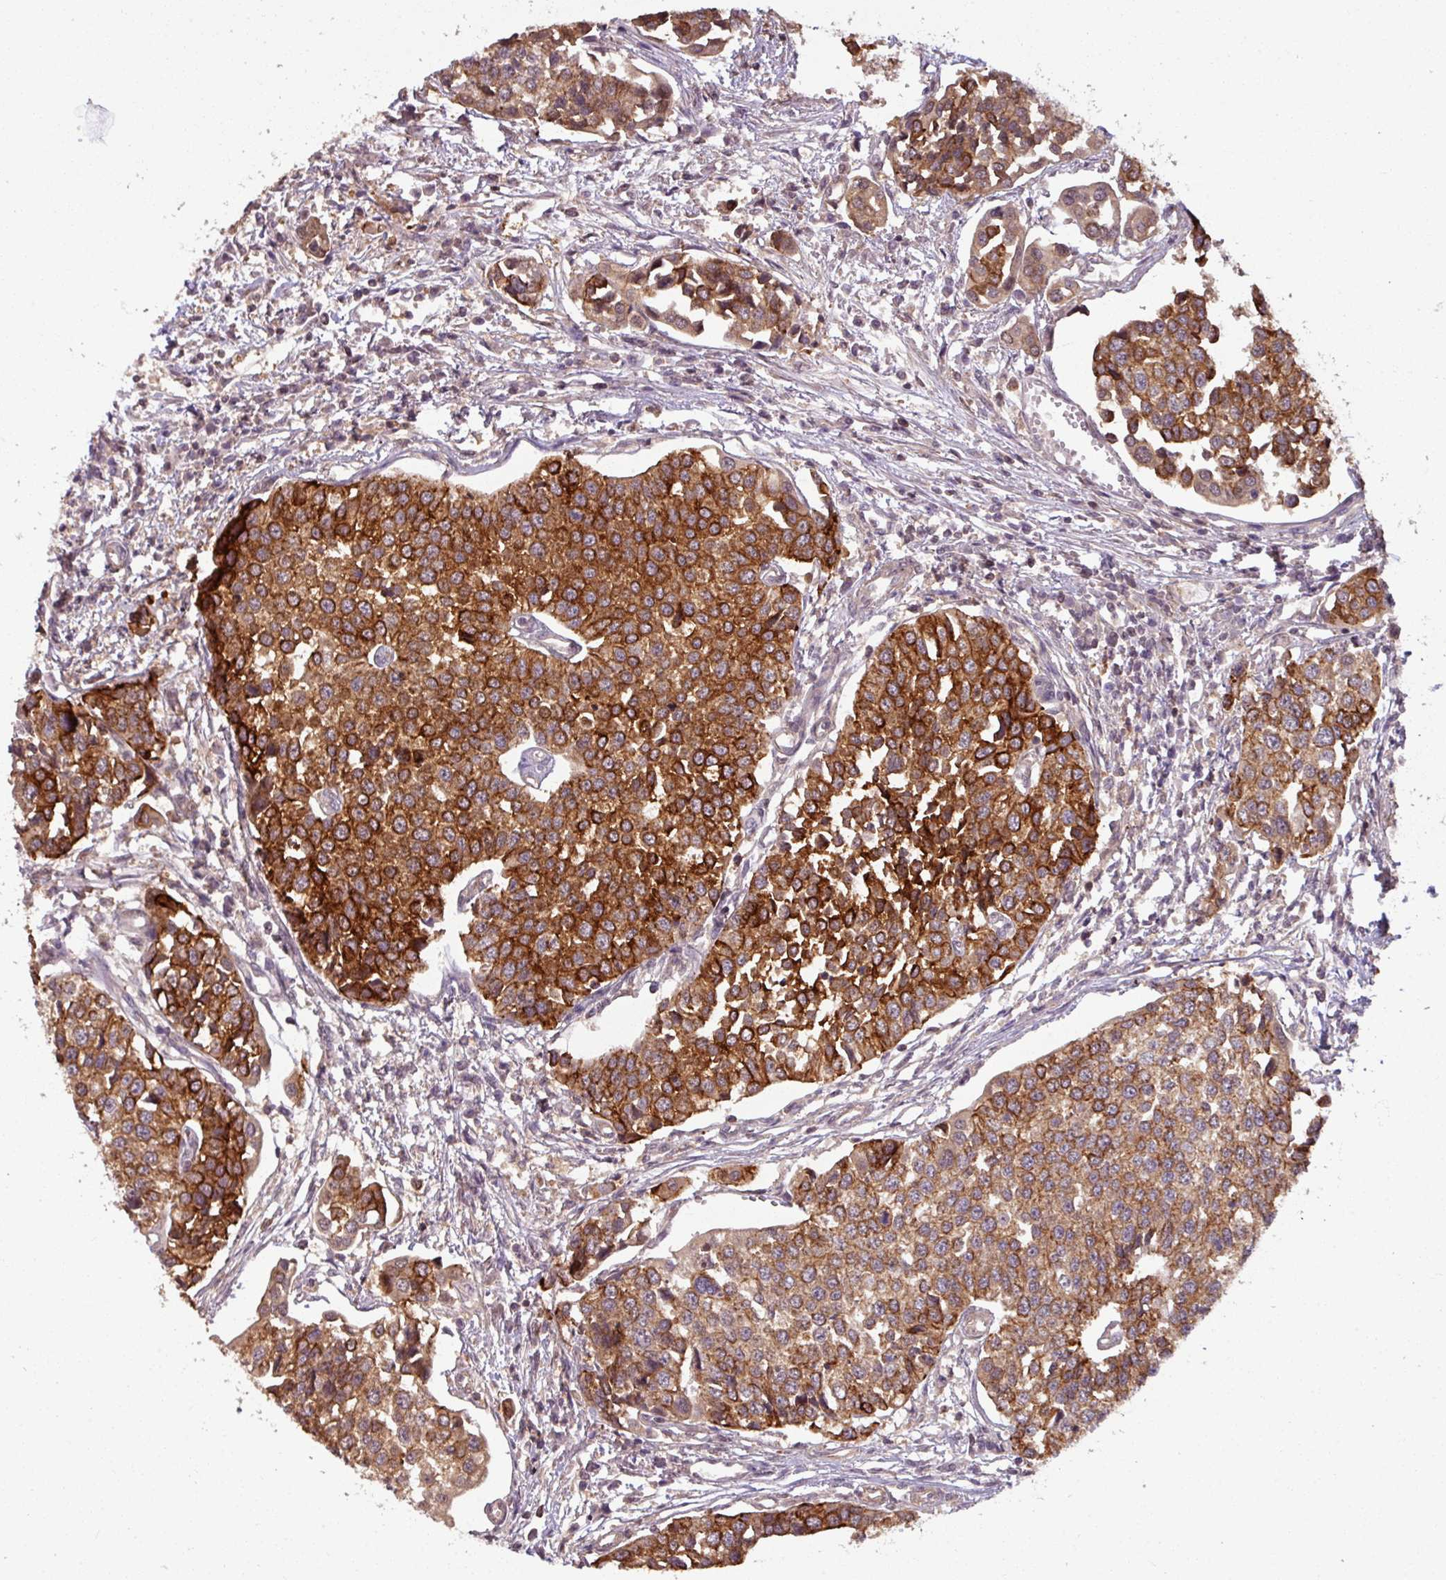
{"staining": {"intensity": "strong", "quantity": ">75%", "location": "cytoplasmic/membranous"}, "tissue": "urothelial cancer", "cell_type": "Tumor cells", "image_type": "cancer", "snomed": [{"axis": "morphology", "description": "Urothelial carcinoma, Low grade"}, {"axis": "topography", "description": "Urinary bladder"}], "caption": "Tumor cells display high levels of strong cytoplasmic/membranous expression in about >75% of cells in urothelial cancer.", "gene": "TUSC3", "patient": {"sex": "female", "age": 78}}